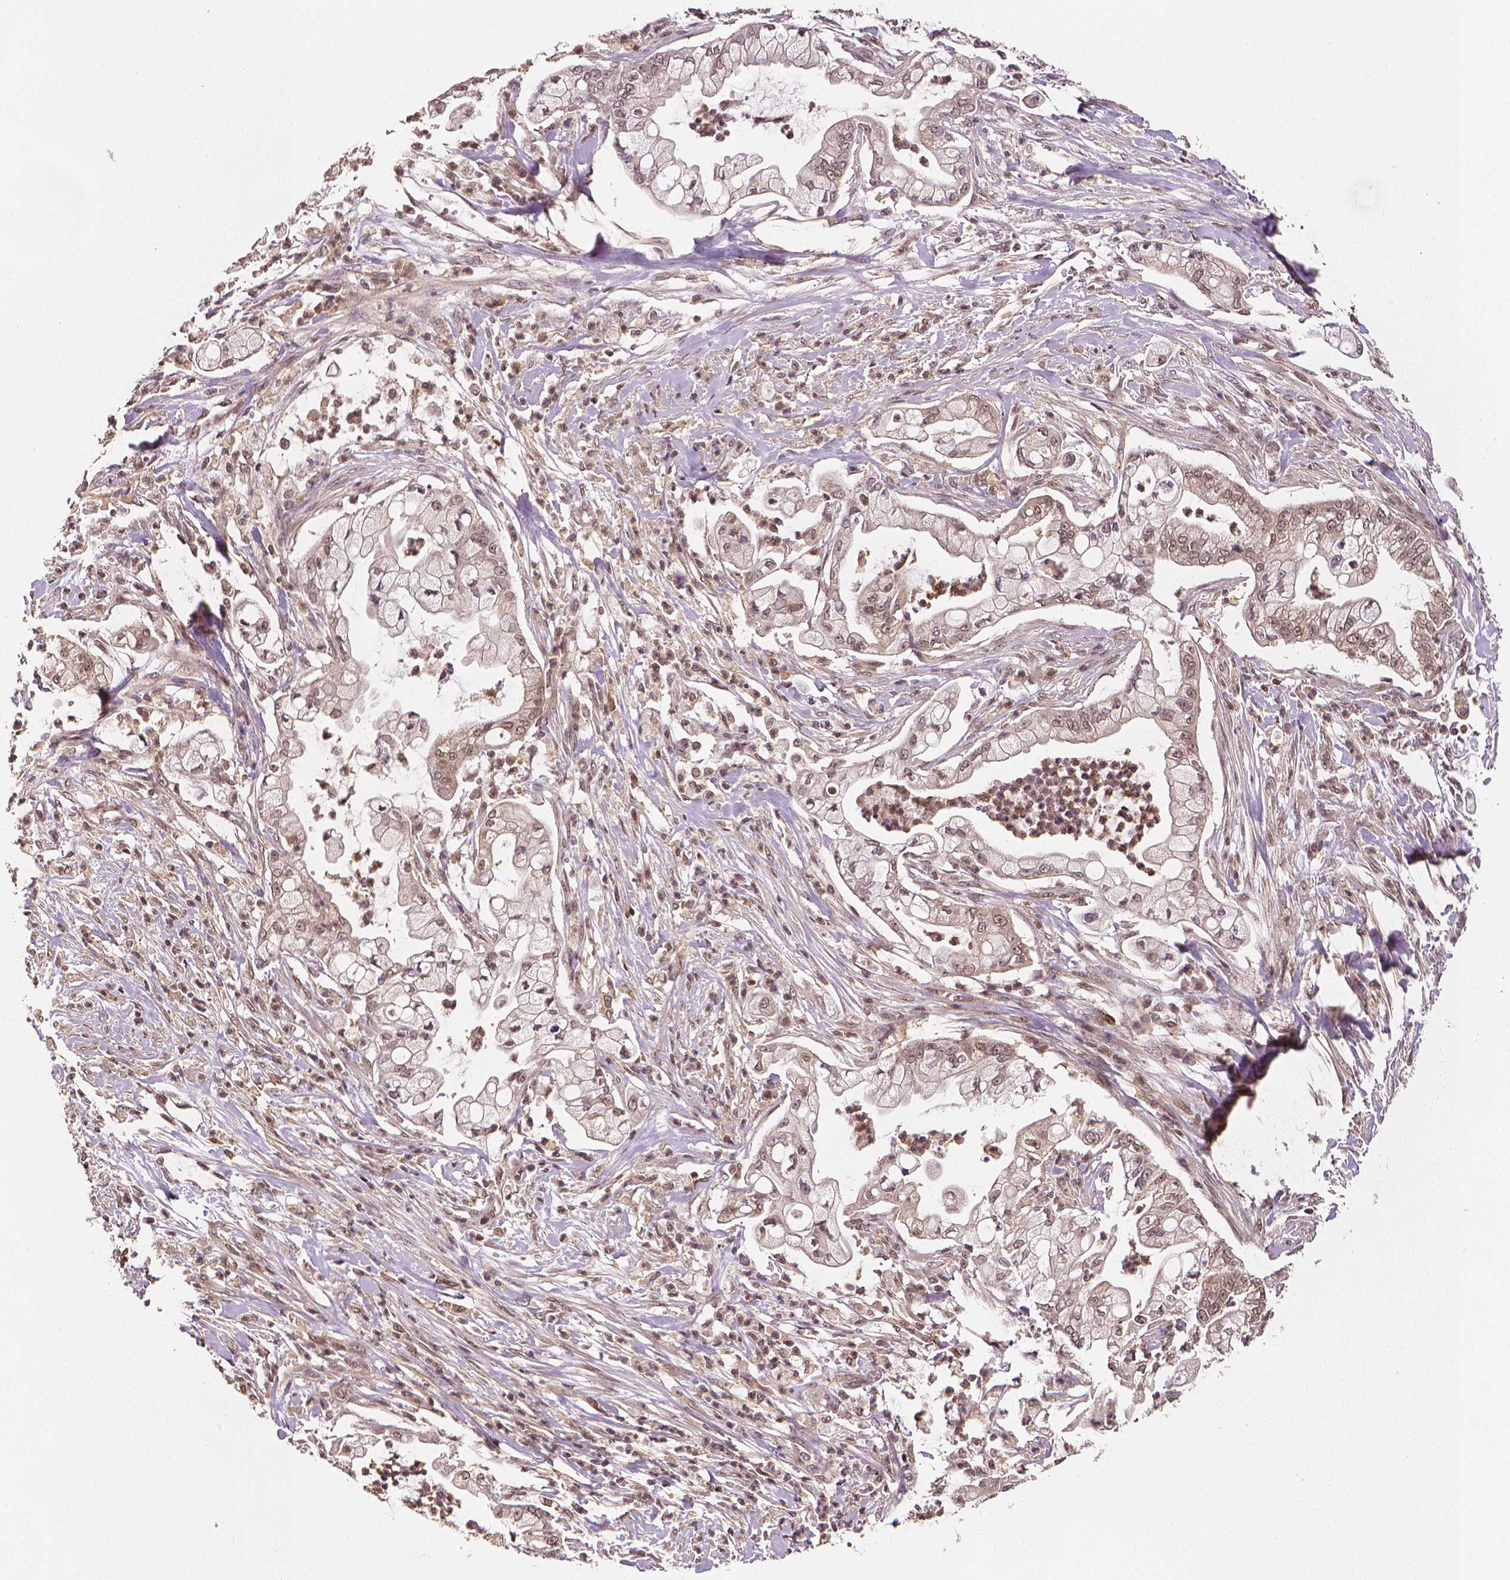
{"staining": {"intensity": "weak", "quantity": "25%-75%", "location": "nuclear"}, "tissue": "pancreatic cancer", "cell_type": "Tumor cells", "image_type": "cancer", "snomed": [{"axis": "morphology", "description": "Adenocarcinoma, NOS"}, {"axis": "topography", "description": "Pancreas"}], "caption": "There is low levels of weak nuclear staining in tumor cells of pancreatic cancer (adenocarcinoma), as demonstrated by immunohistochemical staining (brown color).", "gene": "STAT3", "patient": {"sex": "female", "age": 69}}